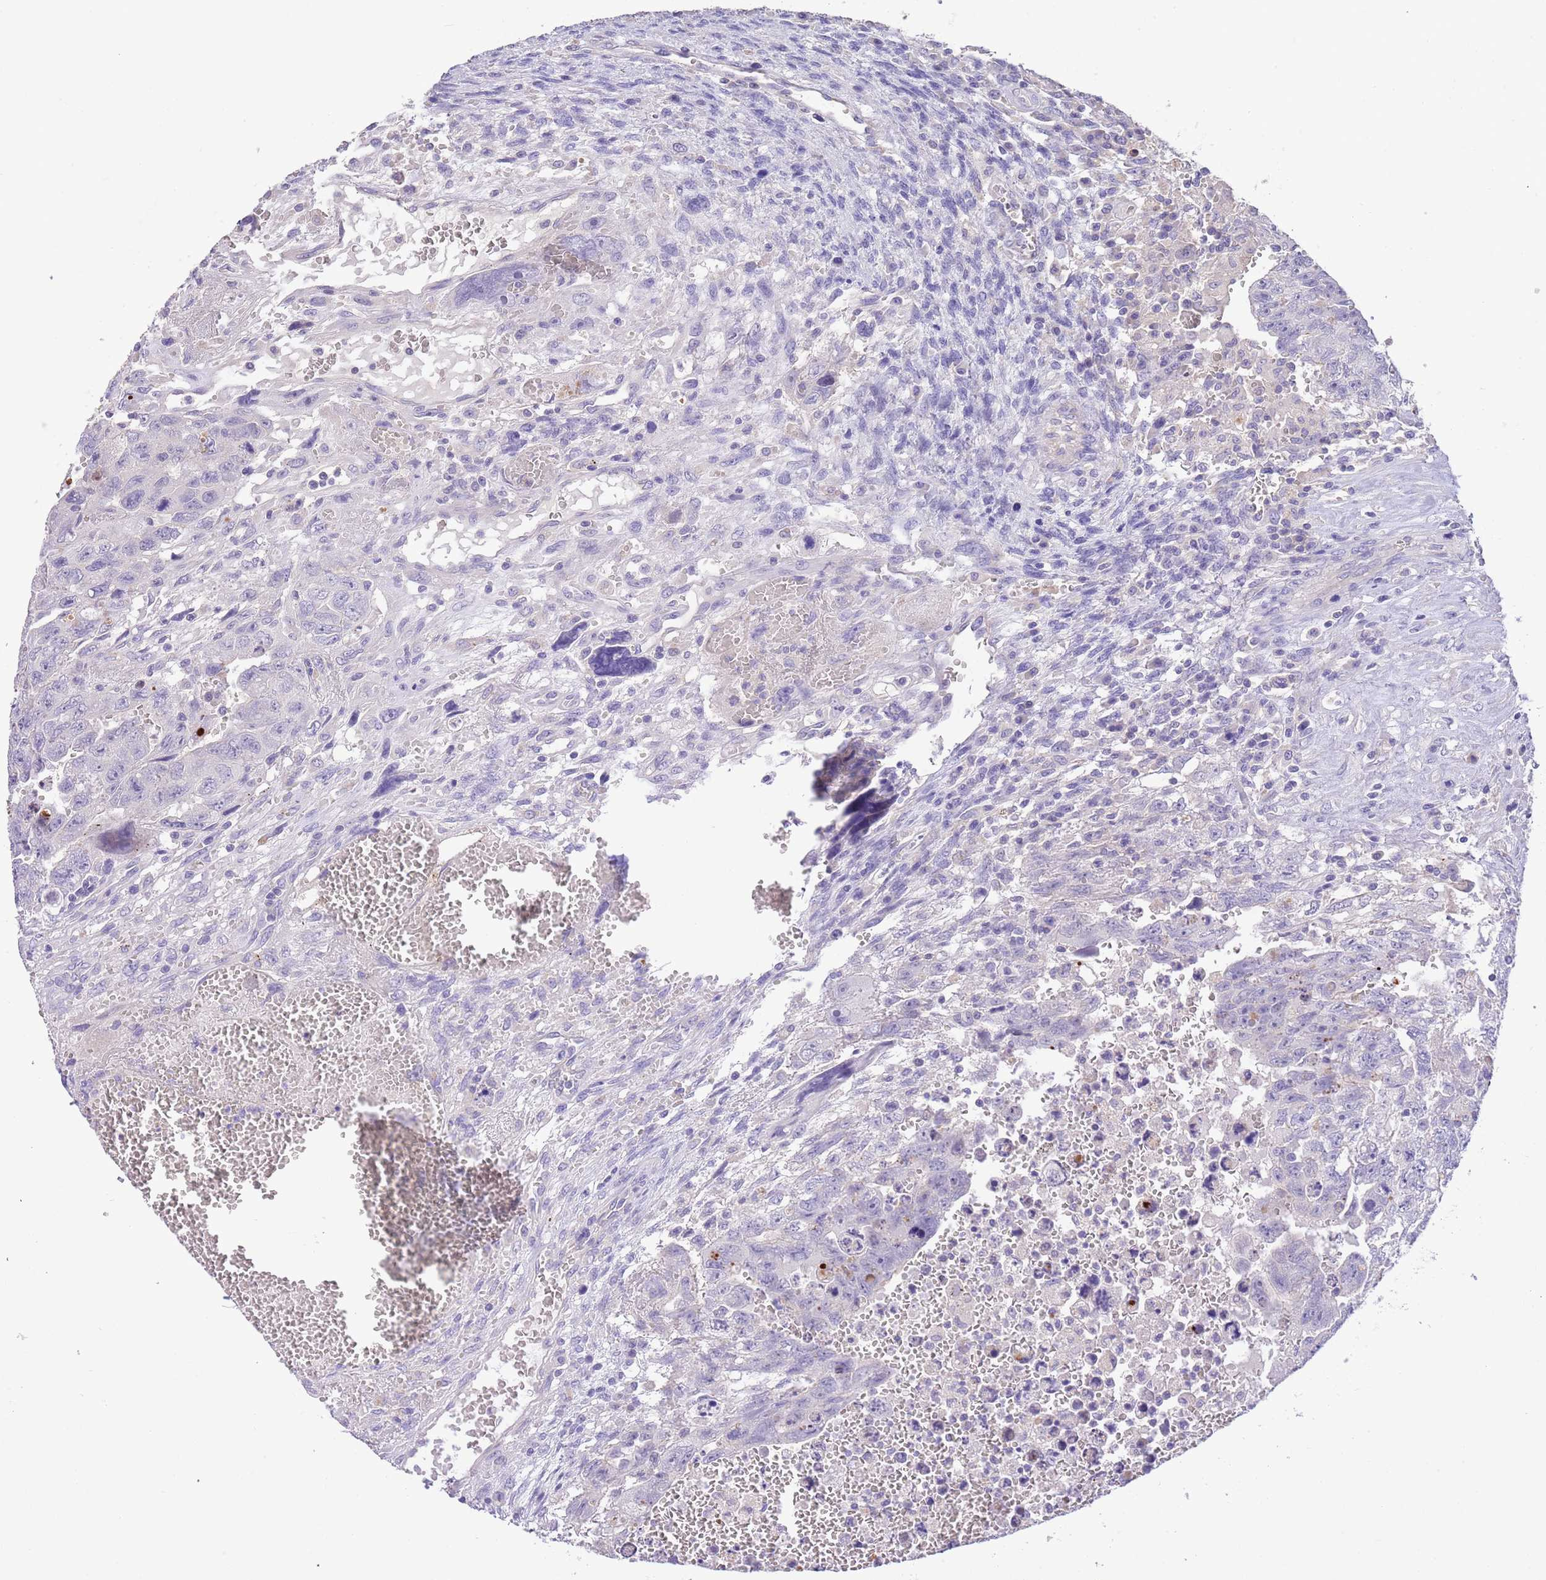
{"staining": {"intensity": "negative", "quantity": "none", "location": "none"}, "tissue": "testis cancer", "cell_type": "Tumor cells", "image_type": "cancer", "snomed": [{"axis": "morphology", "description": "Carcinoma, Embryonal, NOS"}, {"axis": "topography", "description": "Testis"}], "caption": "The immunohistochemistry (IHC) photomicrograph has no significant positivity in tumor cells of embryonal carcinoma (testis) tissue.", "gene": "SFTPA1", "patient": {"sex": "male", "age": 28}}